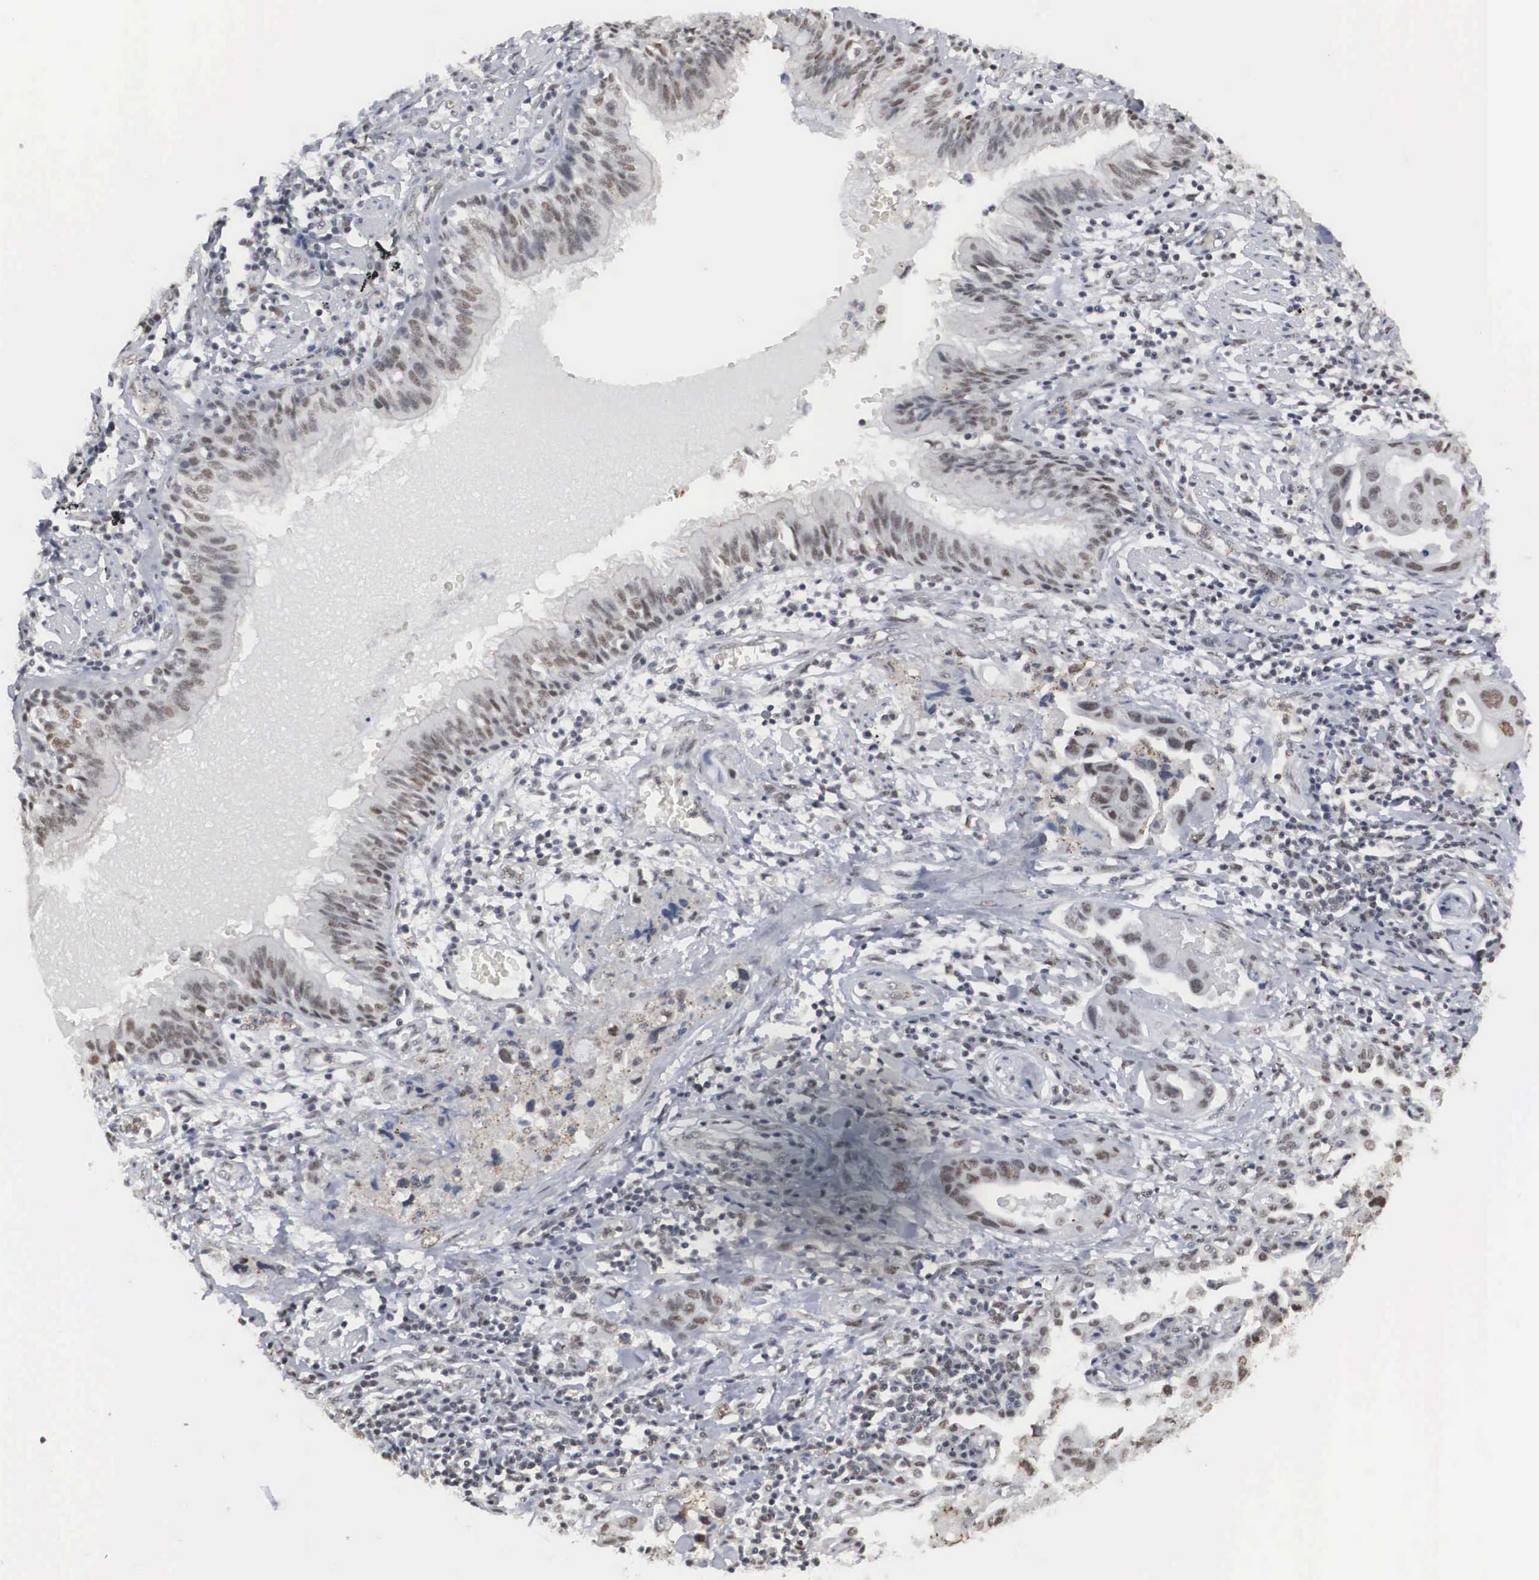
{"staining": {"intensity": "weak", "quantity": "25%-75%", "location": "nuclear"}, "tissue": "lung cancer", "cell_type": "Tumor cells", "image_type": "cancer", "snomed": [{"axis": "morphology", "description": "Adenocarcinoma, NOS"}, {"axis": "topography", "description": "Lung"}], "caption": "Protein expression analysis of human lung cancer (adenocarcinoma) reveals weak nuclear staining in approximately 25%-75% of tumor cells.", "gene": "AUTS2", "patient": {"sex": "male", "age": 64}}